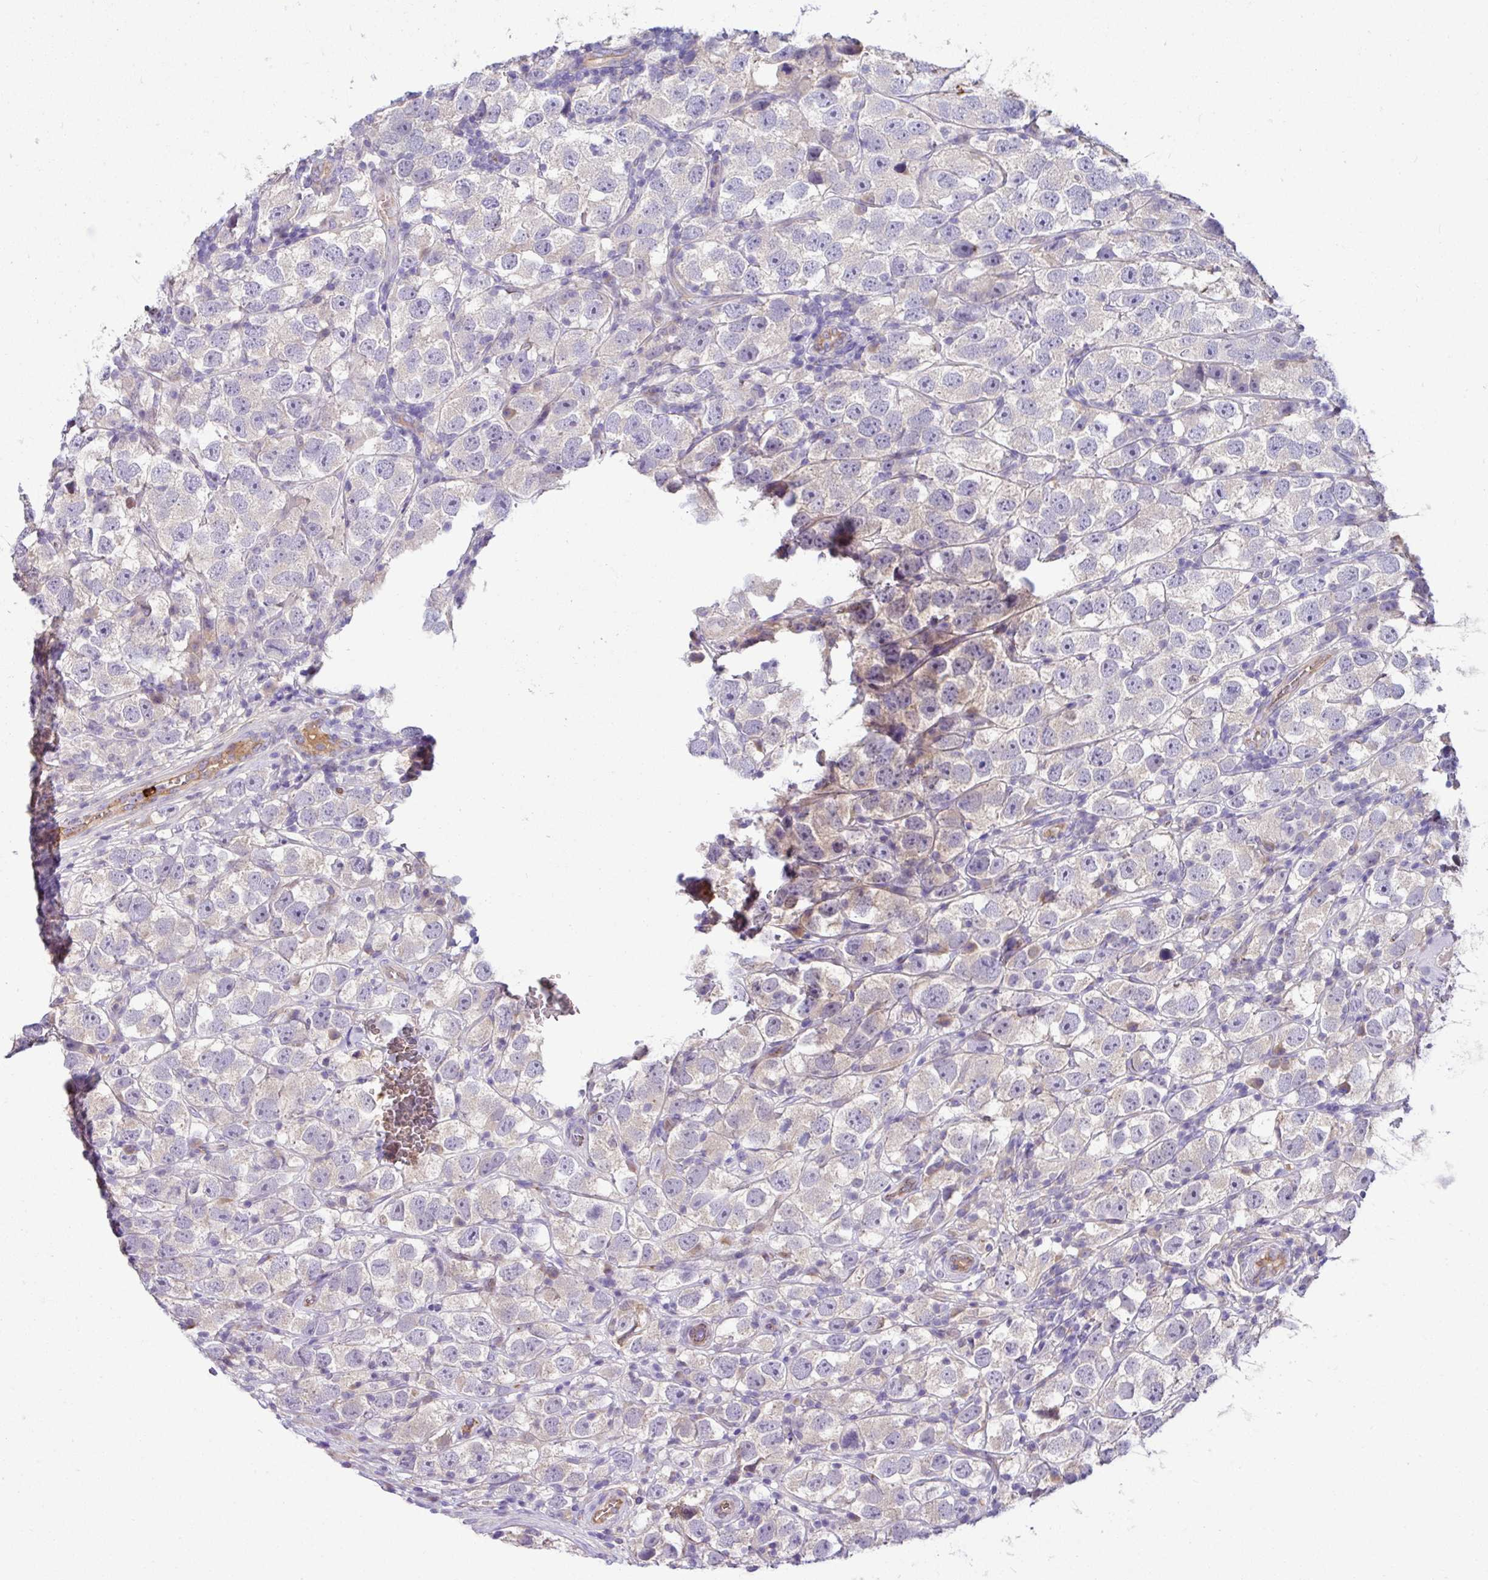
{"staining": {"intensity": "negative", "quantity": "none", "location": "none"}, "tissue": "testis cancer", "cell_type": "Tumor cells", "image_type": "cancer", "snomed": [{"axis": "morphology", "description": "Seminoma, NOS"}, {"axis": "topography", "description": "Testis"}], "caption": "DAB immunohistochemical staining of human seminoma (testis) demonstrates no significant expression in tumor cells.", "gene": "CRISP3", "patient": {"sex": "male", "age": 26}}